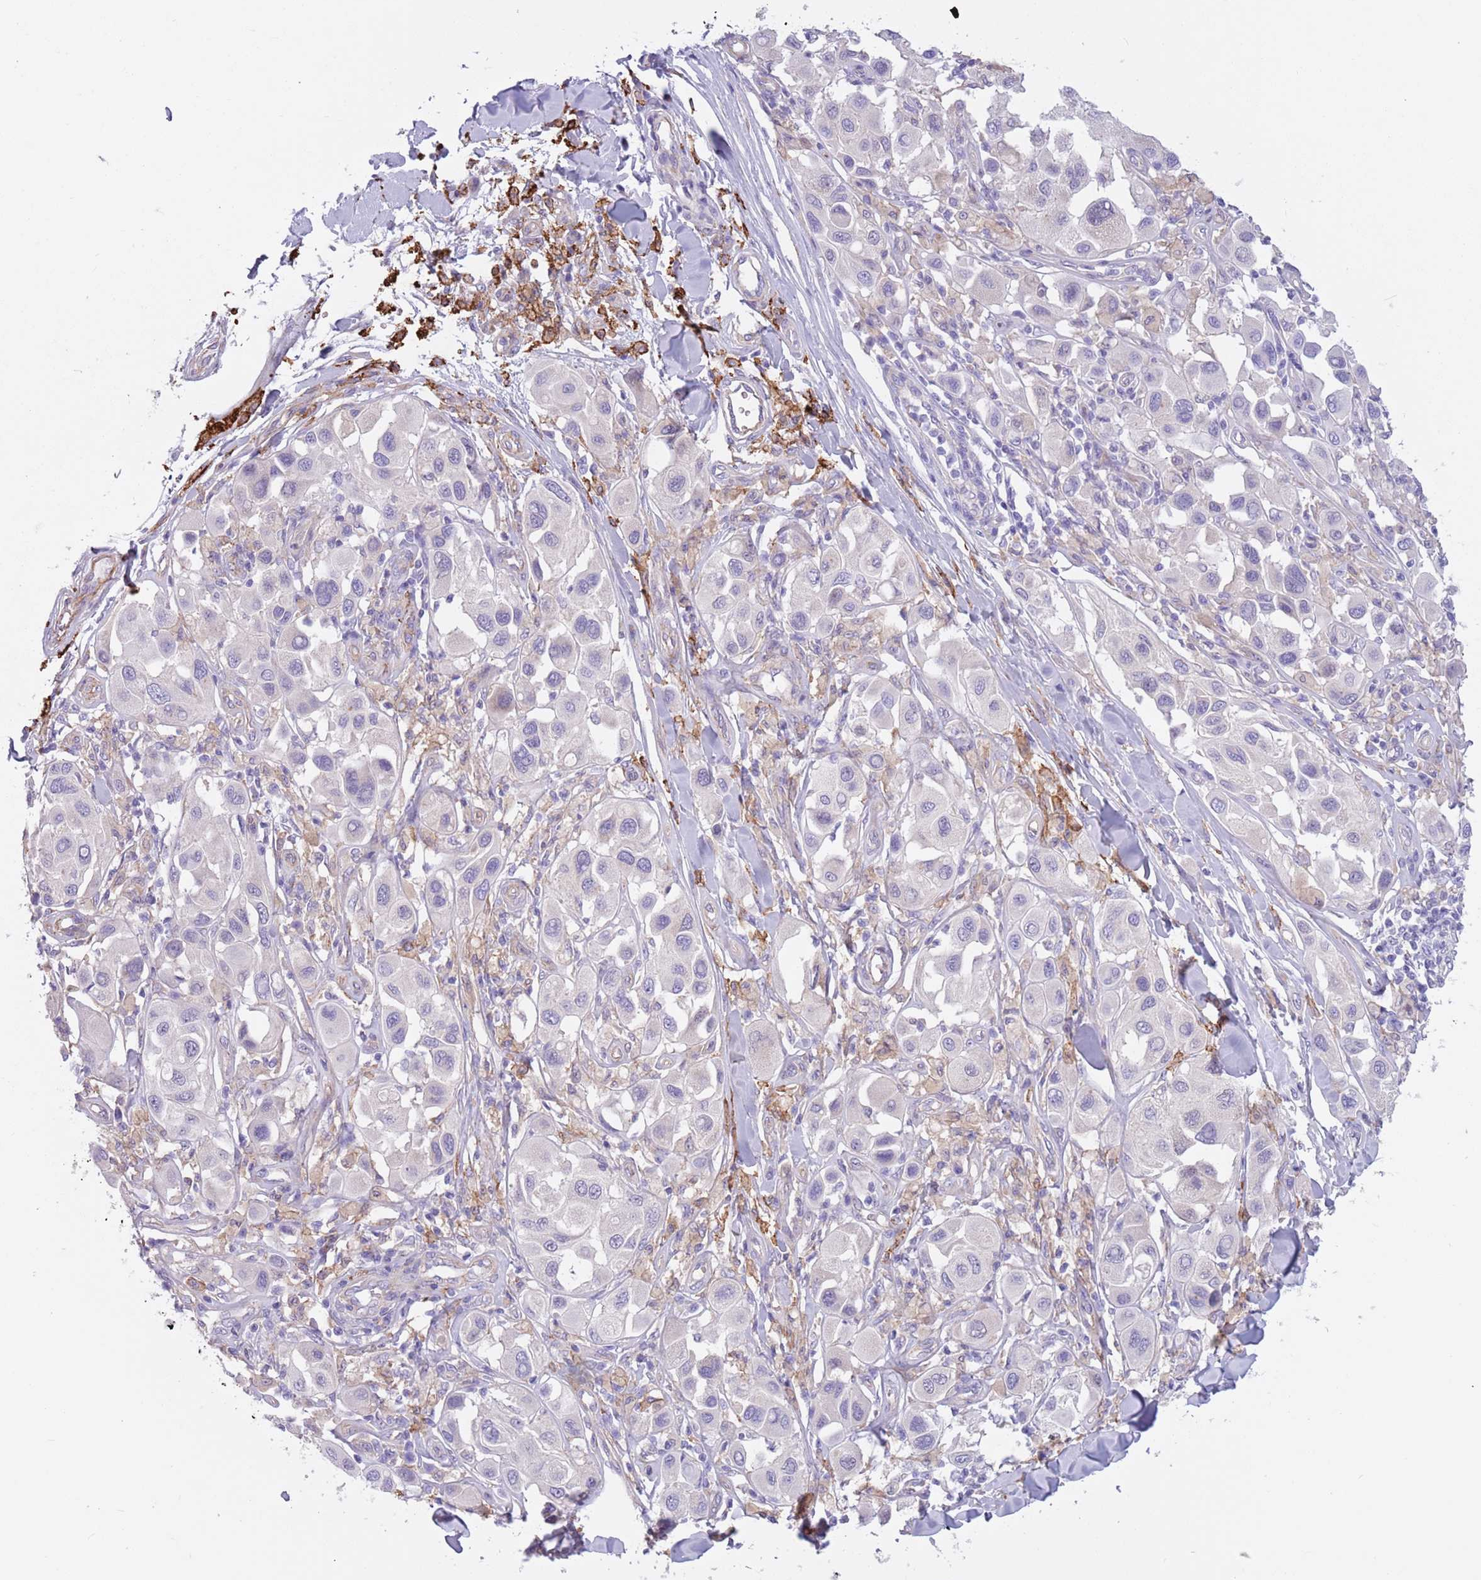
{"staining": {"intensity": "negative", "quantity": "none", "location": "none"}, "tissue": "melanoma", "cell_type": "Tumor cells", "image_type": "cancer", "snomed": [{"axis": "morphology", "description": "Malignant melanoma, Metastatic site"}, {"axis": "topography", "description": "Skin"}], "caption": "Human malignant melanoma (metastatic site) stained for a protein using IHC demonstrates no expression in tumor cells.", "gene": "SNX6", "patient": {"sex": "male", "age": 41}}